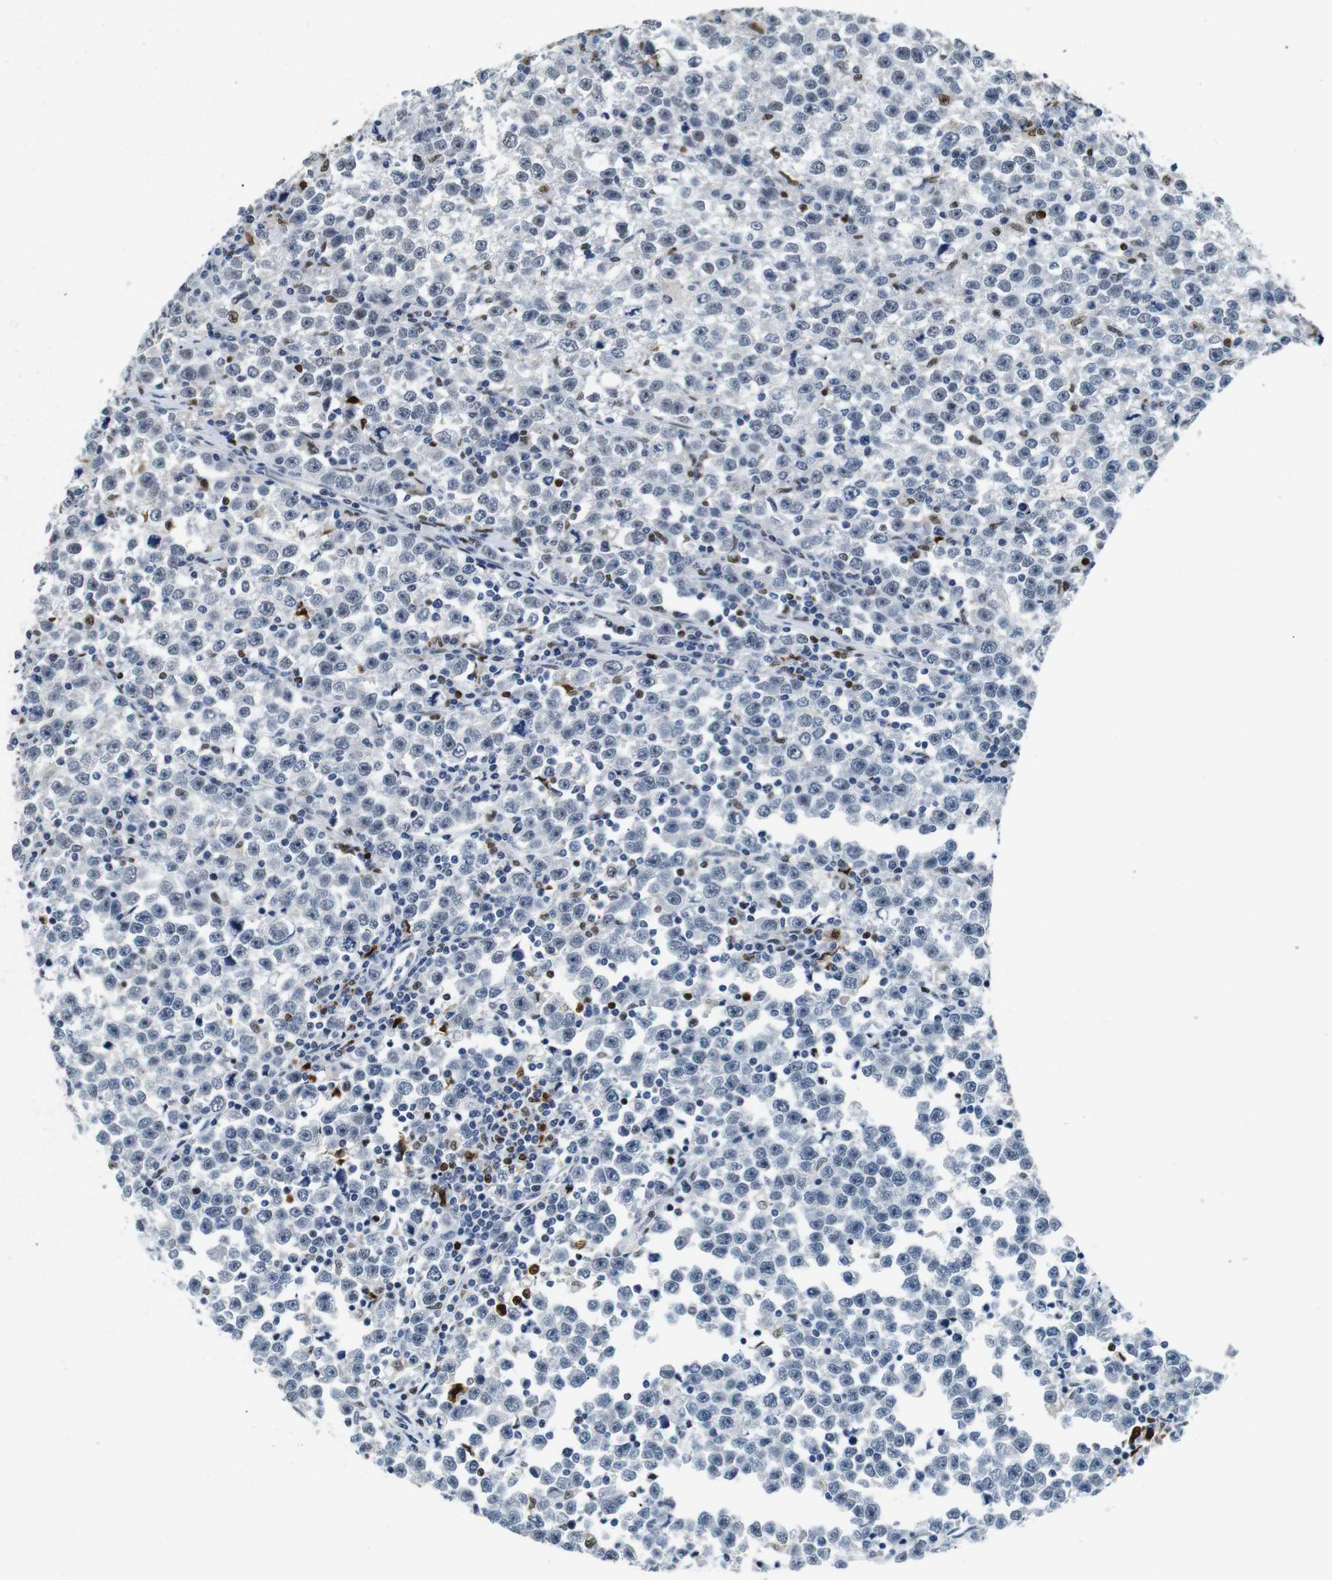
{"staining": {"intensity": "negative", "quantity": "none", "location": "none"}, "tissue": "testis cancer", "cell_type": "Tumor cells", "image_type": "cancer", "snomed": [{"axis": "morphology", "description": "Seminoma, NOS"}, {"axis": "topography", "description": "Testis"}], "caption": "DAB immunohistochemical staining of testis seminoma reveals no significant expression in tumor cells. (DAB immunohistochemistry visualized using brightfield microscopy, high magnification).", "gene": "IRF8", "patient": {"sex": "male", "age": 43}}